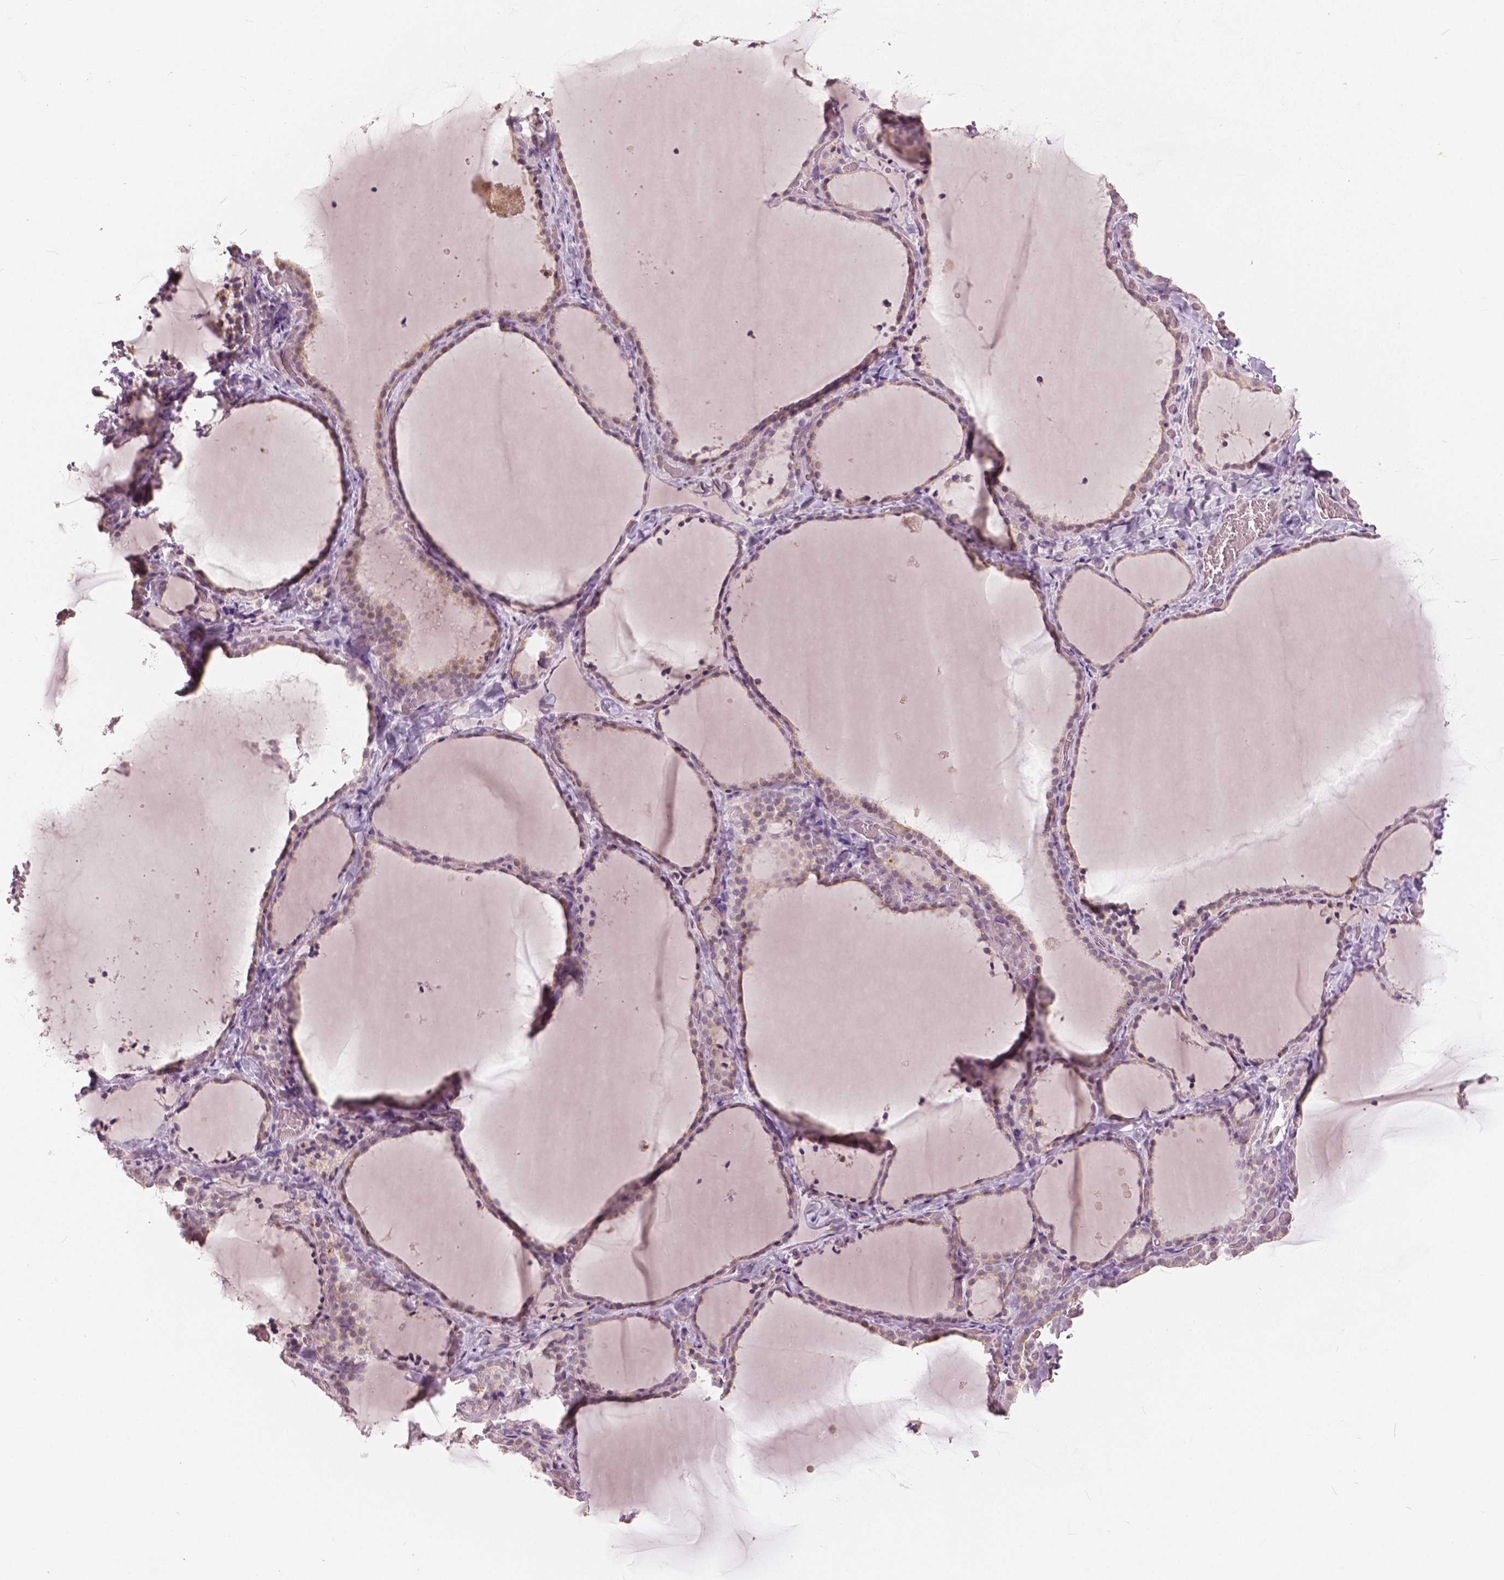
{"staining": {"intensity": "weak", "quantity": "25%-75%", "location": "cytoplasmic/membranous,nuclear"}, "tissue": "thyroid gland", "cell_type": "Glandular cells", "image_type": "normal", "snomed": [{"axis": "morphology", "description": "Normal tissue, NOS"}, {"axis": "topography", "description": "Thyroid gland"}], "caption": "IHC of benign thyroid gland demonstrates low levels of weak cytoplasmic/membranous,nuclear positivity in approximately 25%-75% of glandular cells. (brown staining indicates protein expression, while blue staining denotes nuclei).", "gene": "NANOG", "patient": {"sex": "female", "age": 22}}